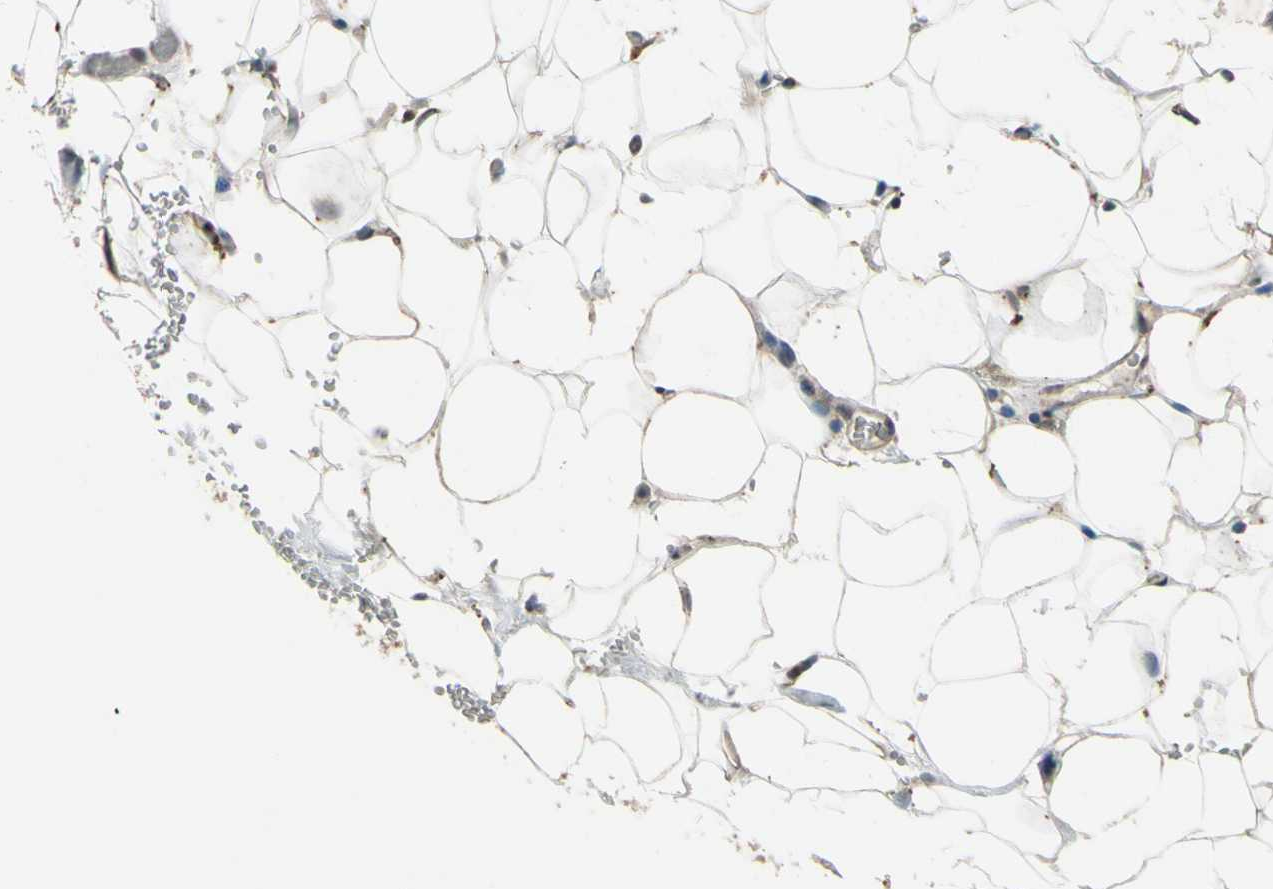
{"staining": {"intensity": "weak", "quantity": ">75%", "location": "cytoplasmic/membranous,nuclear"}, "tissue": "adipose tissue", "cell_type": "Adipocytes", "image_type": "normal", "snomed": [{"axis": "morphology", "description": "Normal tissue, NOS"}, {"axis": "topography", "description": "Peripheral nerve tissue"}], "caption": "DAB (3,3'-diaminobenzidine) immunohistochemical staining of benign adipose tissue displays weak cytoplasmic/membranous,nuclear protein expression in approximately >75% of adipocytes. The staining is performed using DAB brown chromogen to label protein expression. The nuclei are counter-stained blue using hematoxylin.", "gene": "ZNF174", "patient": {"sex": "male", "age": 70}}